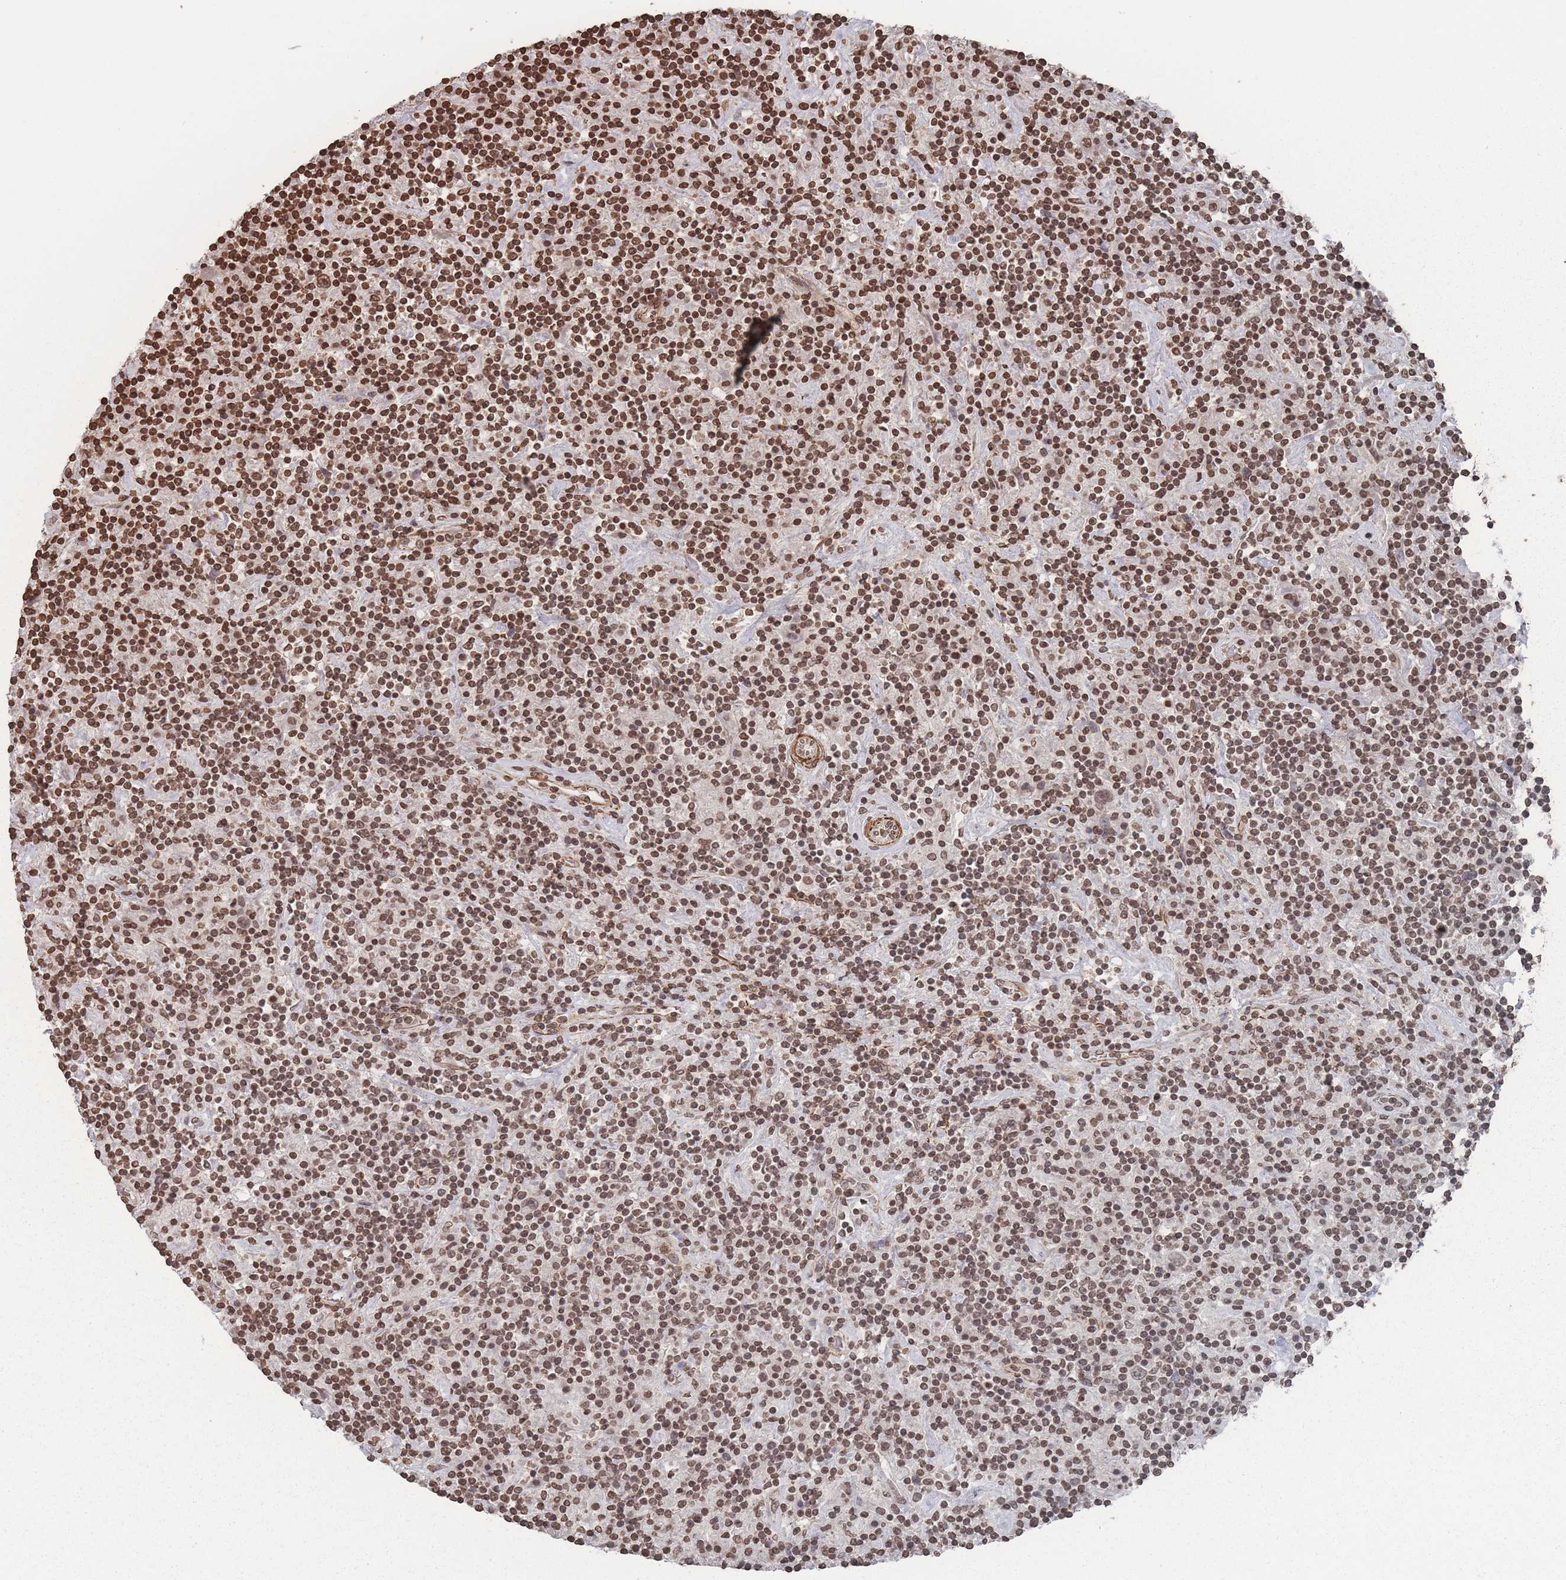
{"staining": {"intensity": "weak", "quantity": ">75%", "location": "nuclear"}, "tissue": "lymphoma", "cell_type": "Tumor cells", "image_type": "cancer", "snomed": [{"axis": "morphology", "description": "Hodgkin's disease, NOS"}, {"axis": "topography", "description": "Lymph node"}], "caption": "Hodgkin's disease stained for a protein shows weak nuclear positivity in tumor cells.", "gene": "PLEKHG5", "patient": {"sex": "male", "age": 70}}